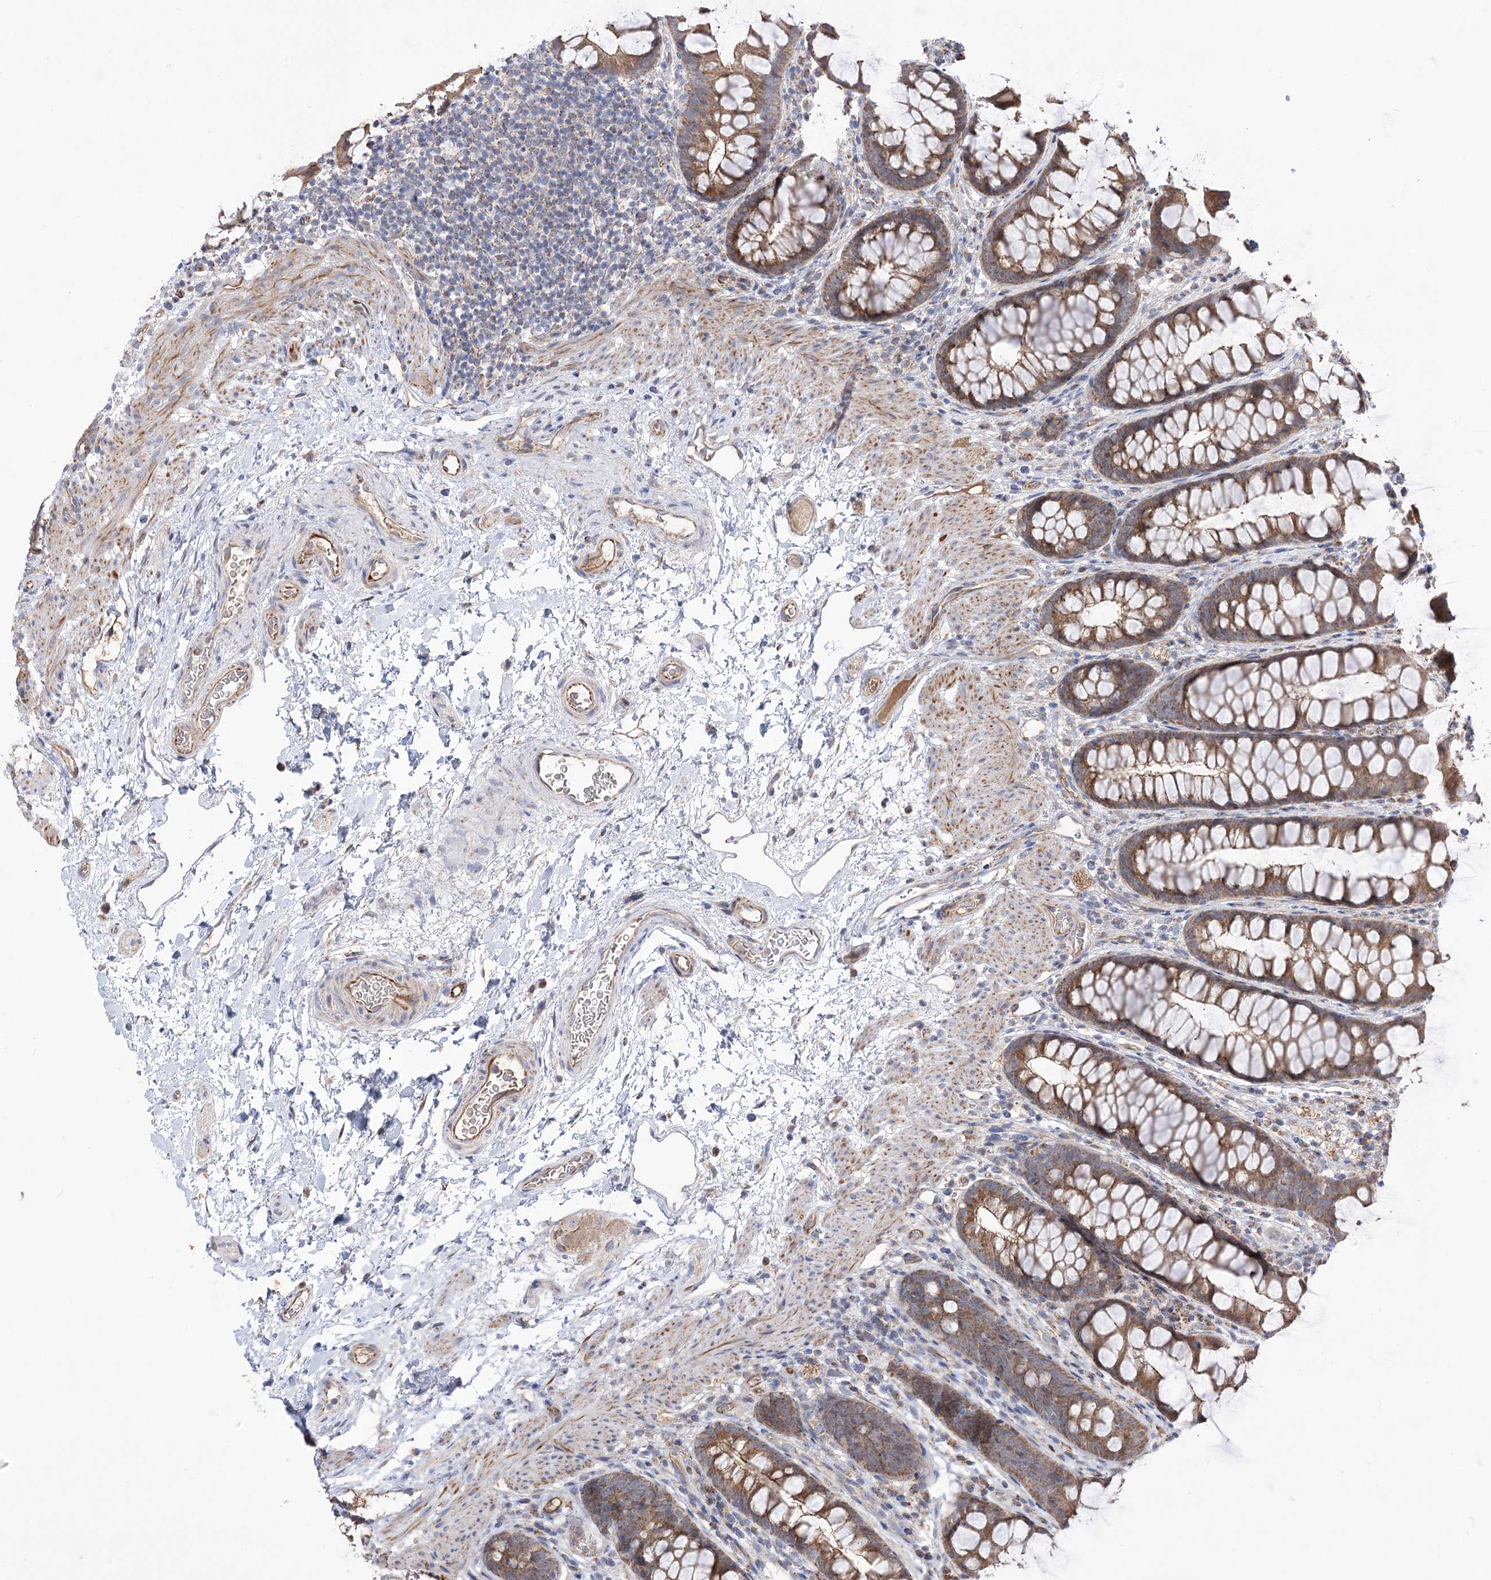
{"staining": {"intensity": "moderate", "quantity": ">75%", "location": "cytoplasmic/membranous"}, "tissue": "colon", "cell_type": "Endothelial cells", "image_type": "normal", "snomed": [{"axis": "morphology", "description": "Normal tissue, NOS"}, {"axis": "topography", "description": "Colon"}], "caption": "High-power microscopy captured an immunohistochemistry (IHC) histopathology image of unremarkable colon, revealing moderate cytoplasmic/membranous positivity in about >75% of endothelial cells. (IHC, brightfield microscopy, high magnification).", "gene": "ECHDC3", "patient": {"sex": "female", "age": 62}}